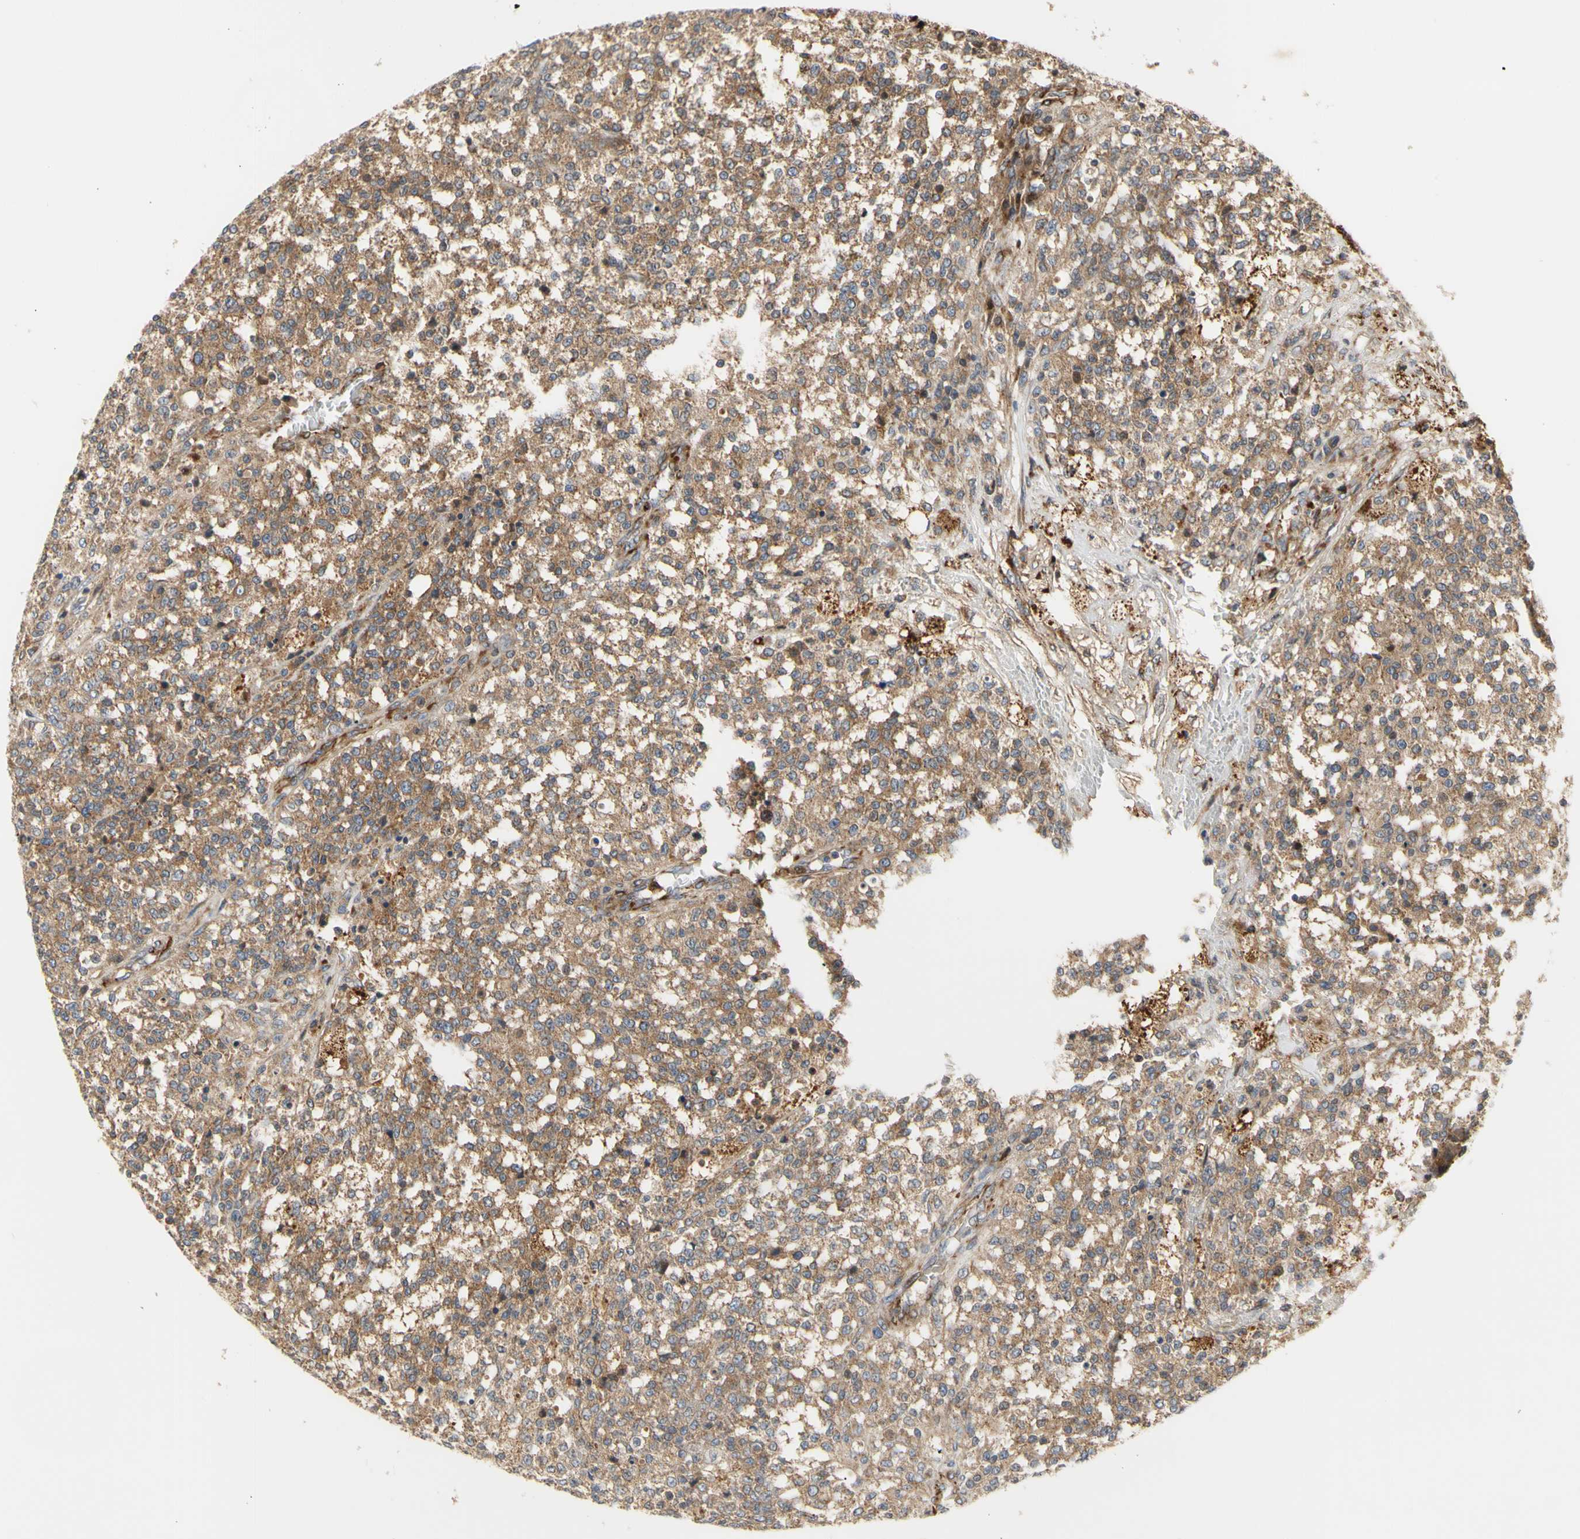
{"staining": {"intensity": "moderate", "quantity": ">75%", "location": "cytoplasmic/membranous"}, "tissue": "testis cancer", "cell_type": "Tumor cells", "image_type": "cancer", "snomed": [{"axis": "morphology", "description": "Seminoma, NOS"}, {"axis": "topography", "description": "Testis"}], "caption": "Protein staining of seminoma (testis) tissue exhibits moderate cytoplasmic/membranous positivity in approximately >75% of tumor cells.", "gene": "TUBG2", "patient": {"sex": "male", "age": 59}}